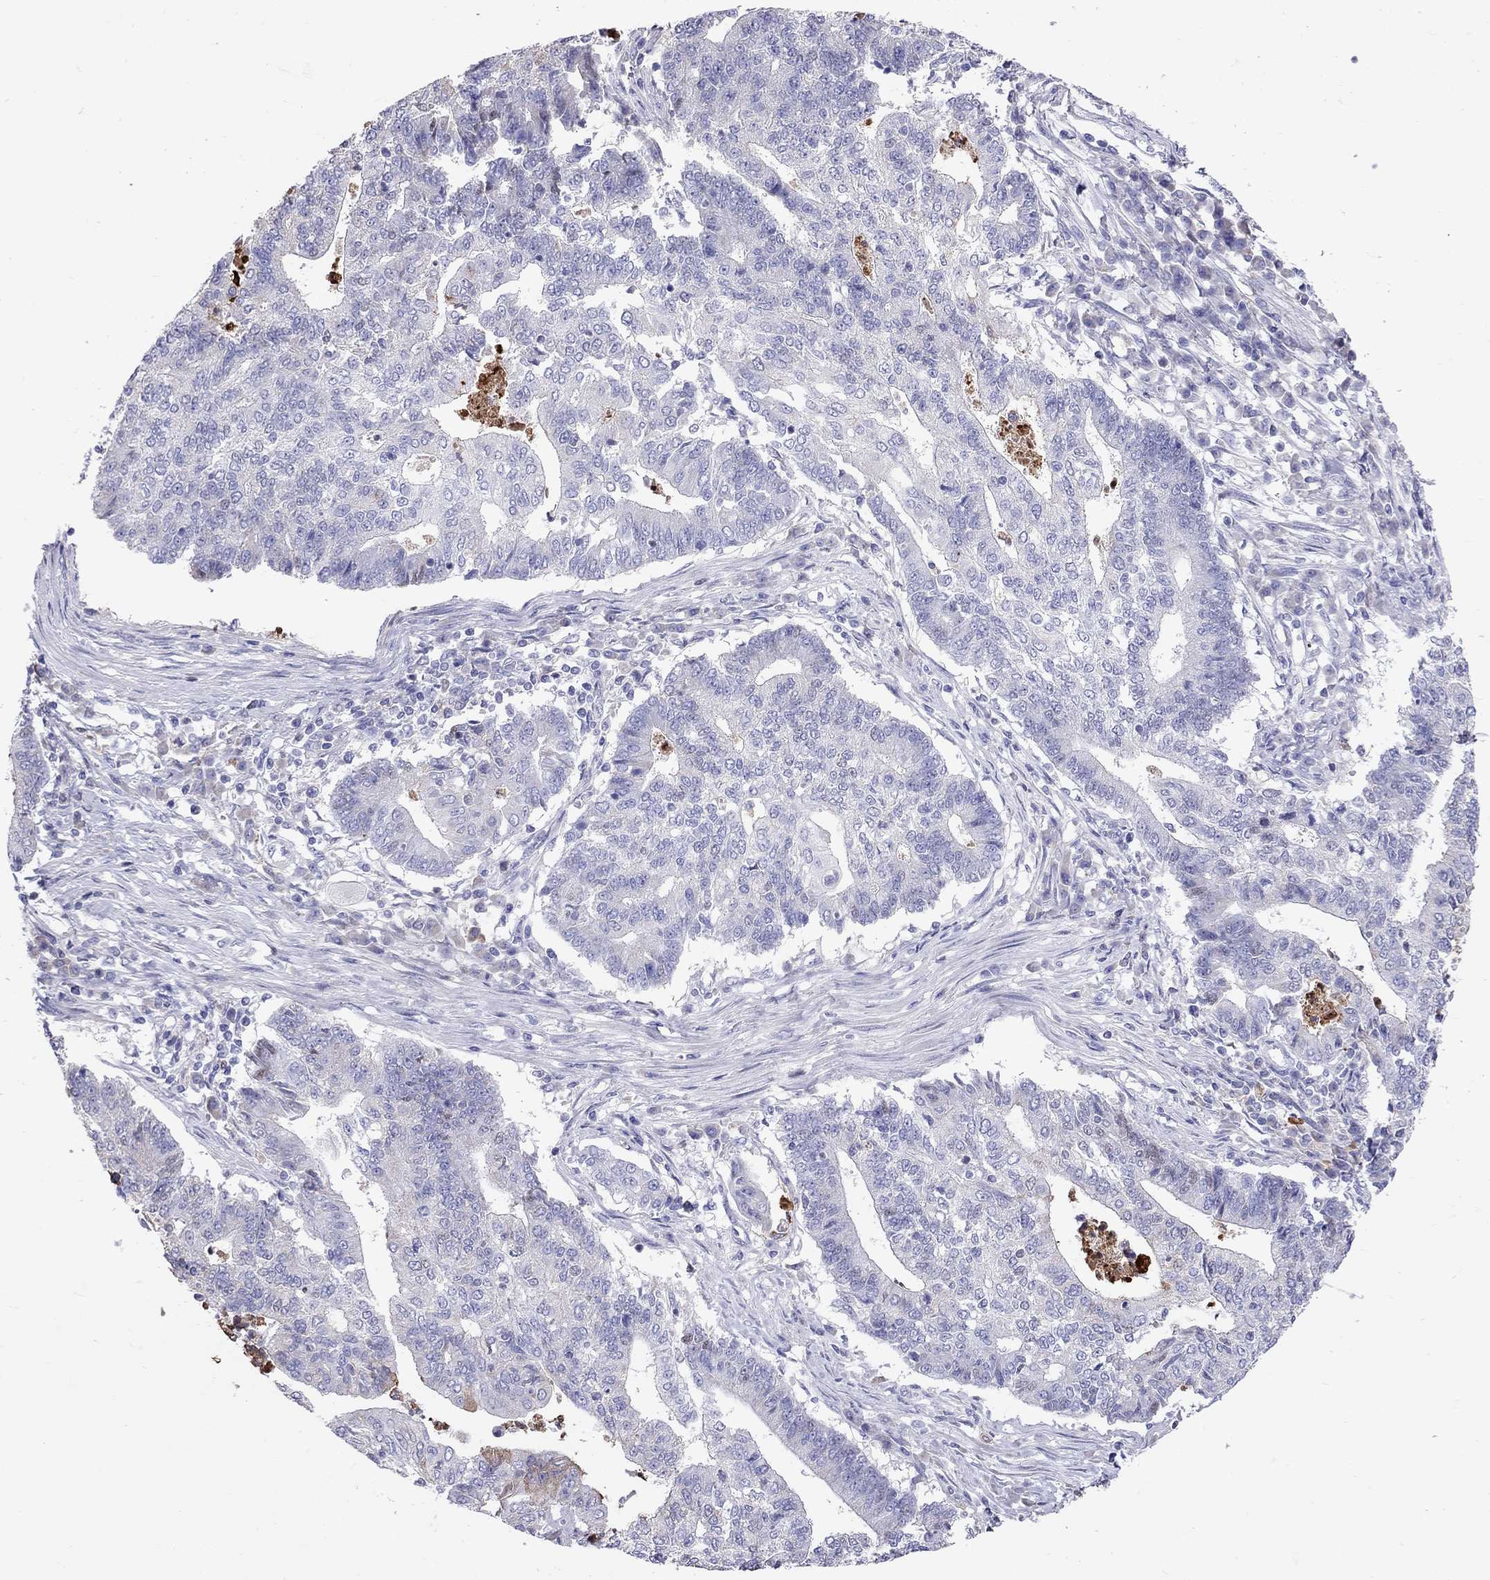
{"staining": {"intensity": "negative", "quantity": "none", "location": "none"}, "tissue": "endometrial cancer", "cell_type": "Tumor cells", "image_type": "cancer", "snomed": [{"axis": "morphology", "description": "Adenocarcinoma, NOS"}, {"axis": "topography", "description": "Uterus"}, {"axis": "topography", "description": "Endometrium"}], "caption": "IHC of adenocarcinoma (endometrial) shows no staining in tumor cells.", "gene": "SERPINA3", "patient": {"sex": "female", "age": 54}}